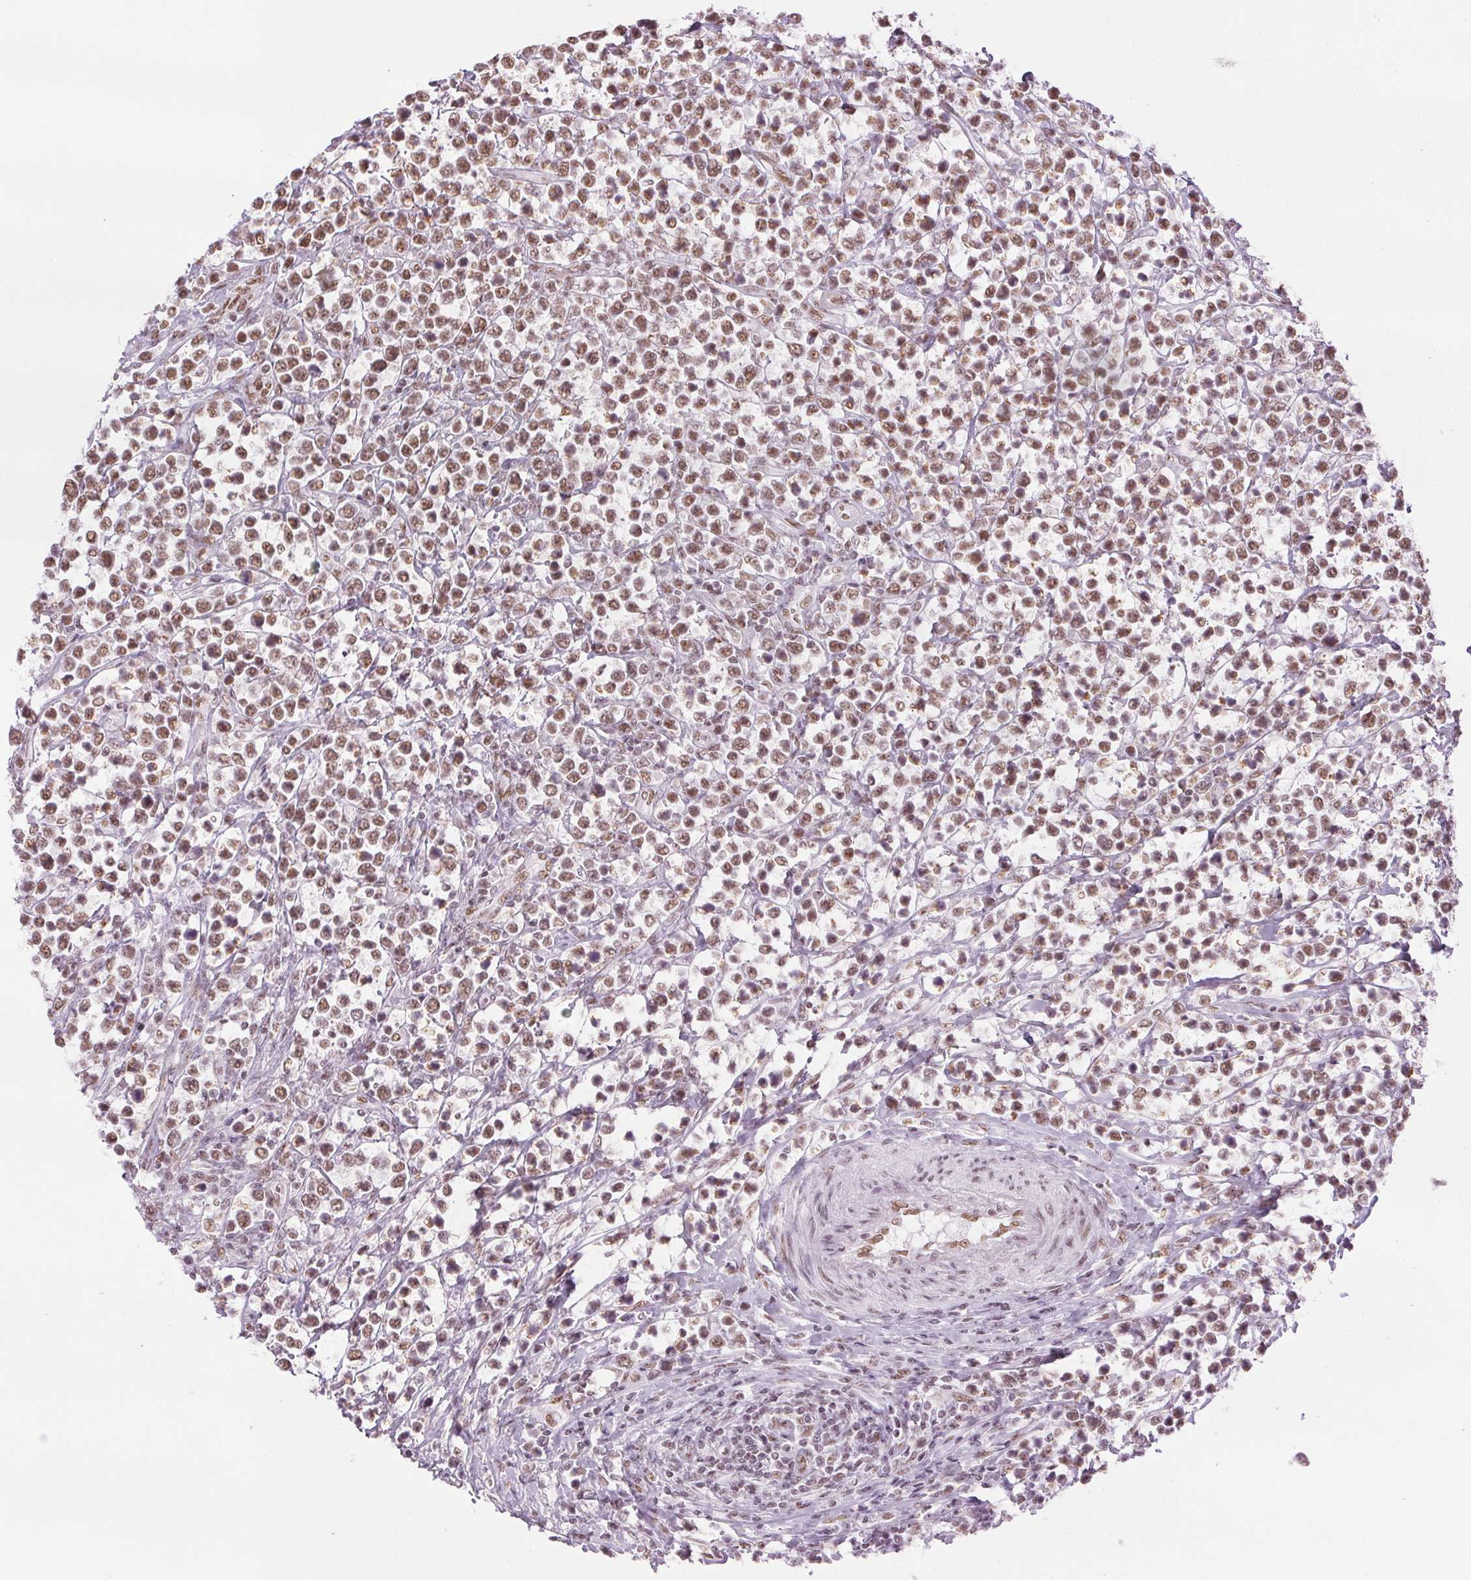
{"staining": {"intensity": "moderate", "quantity": ">75%", "location": "nuclear"}, "tissue": "lymphoma", "cell_type": "Tumor cells", "image_type": "cancer", "snomed": [{"axis": "morphology", "description": "Malignant lymphoma, non-Hodgkin's type, High grade"}, {"axis": "topography", "description": "Soft tissue"}], "caption": "High-magnification brightfield microscopy of high-grade malignant lymphoma, non-Hodgkin's type stained with DAB (brown) and counterstained with hematoxylin (blue). tumor cells exhibit moderate nuclear positivity is present in about>75% of cells.", "gene": "ZFR2", "patient": {"sex": "female", "age": 56}}